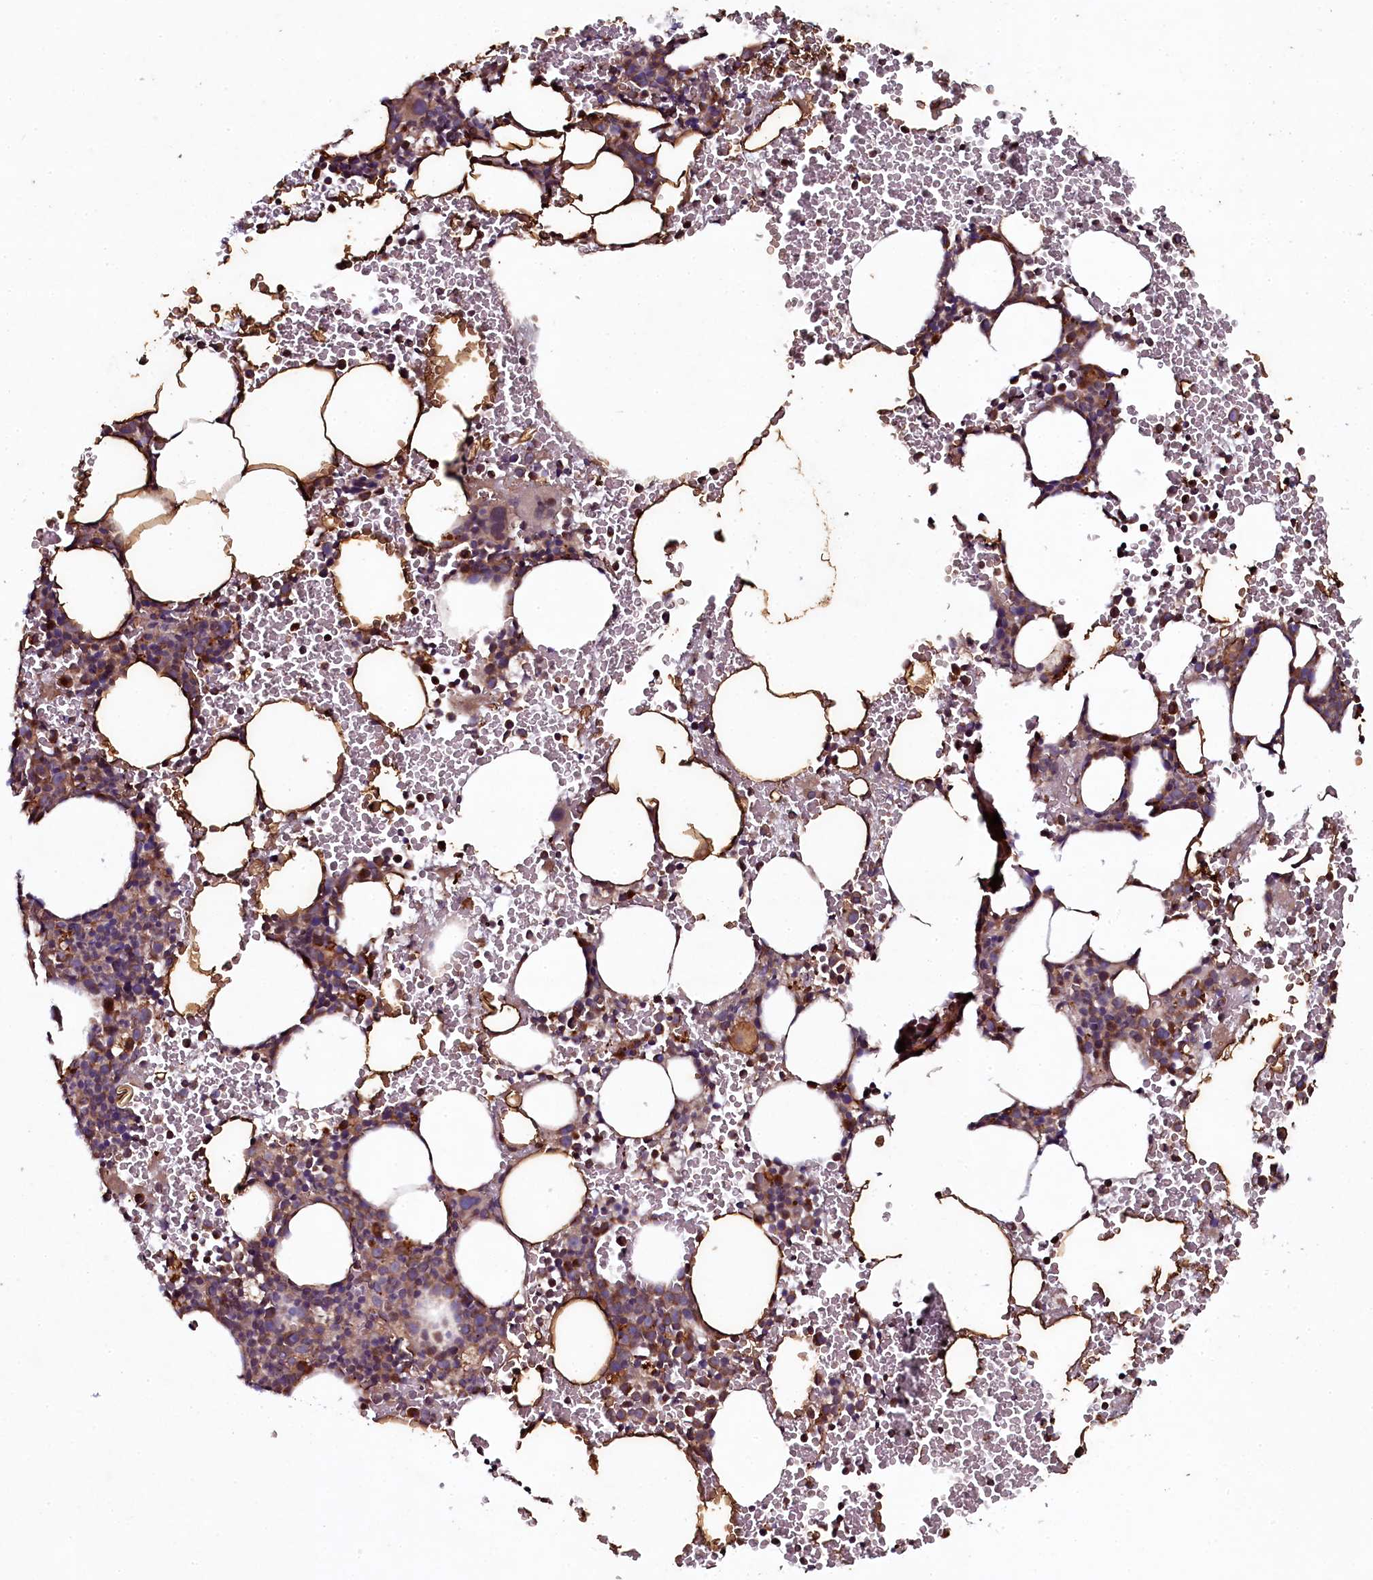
{"staining": {"intensity": "moderate", "quantity": "25%-75%", "location": "cytoplasmic/membranous"}, "tissue": "bone marrow", "cell_type": "Hematopoietic cells", "image_type": "normal", "snomed": [{"axis": "morphology", "description": "Normal tissue, NOS"}, {"axis": "morphology", "description": "Inflammation, NOS"}, {"axis": "topography", "description": "Bone marrow"}], "caption": "IHC of benign human bone marrow displays medium levels of moderate cytoplasmic/membranous positivity in about 25%-75% of hematopoietic cells.", "gene": "SEC24C", "patient": {"sex": "female", "age": 78}}